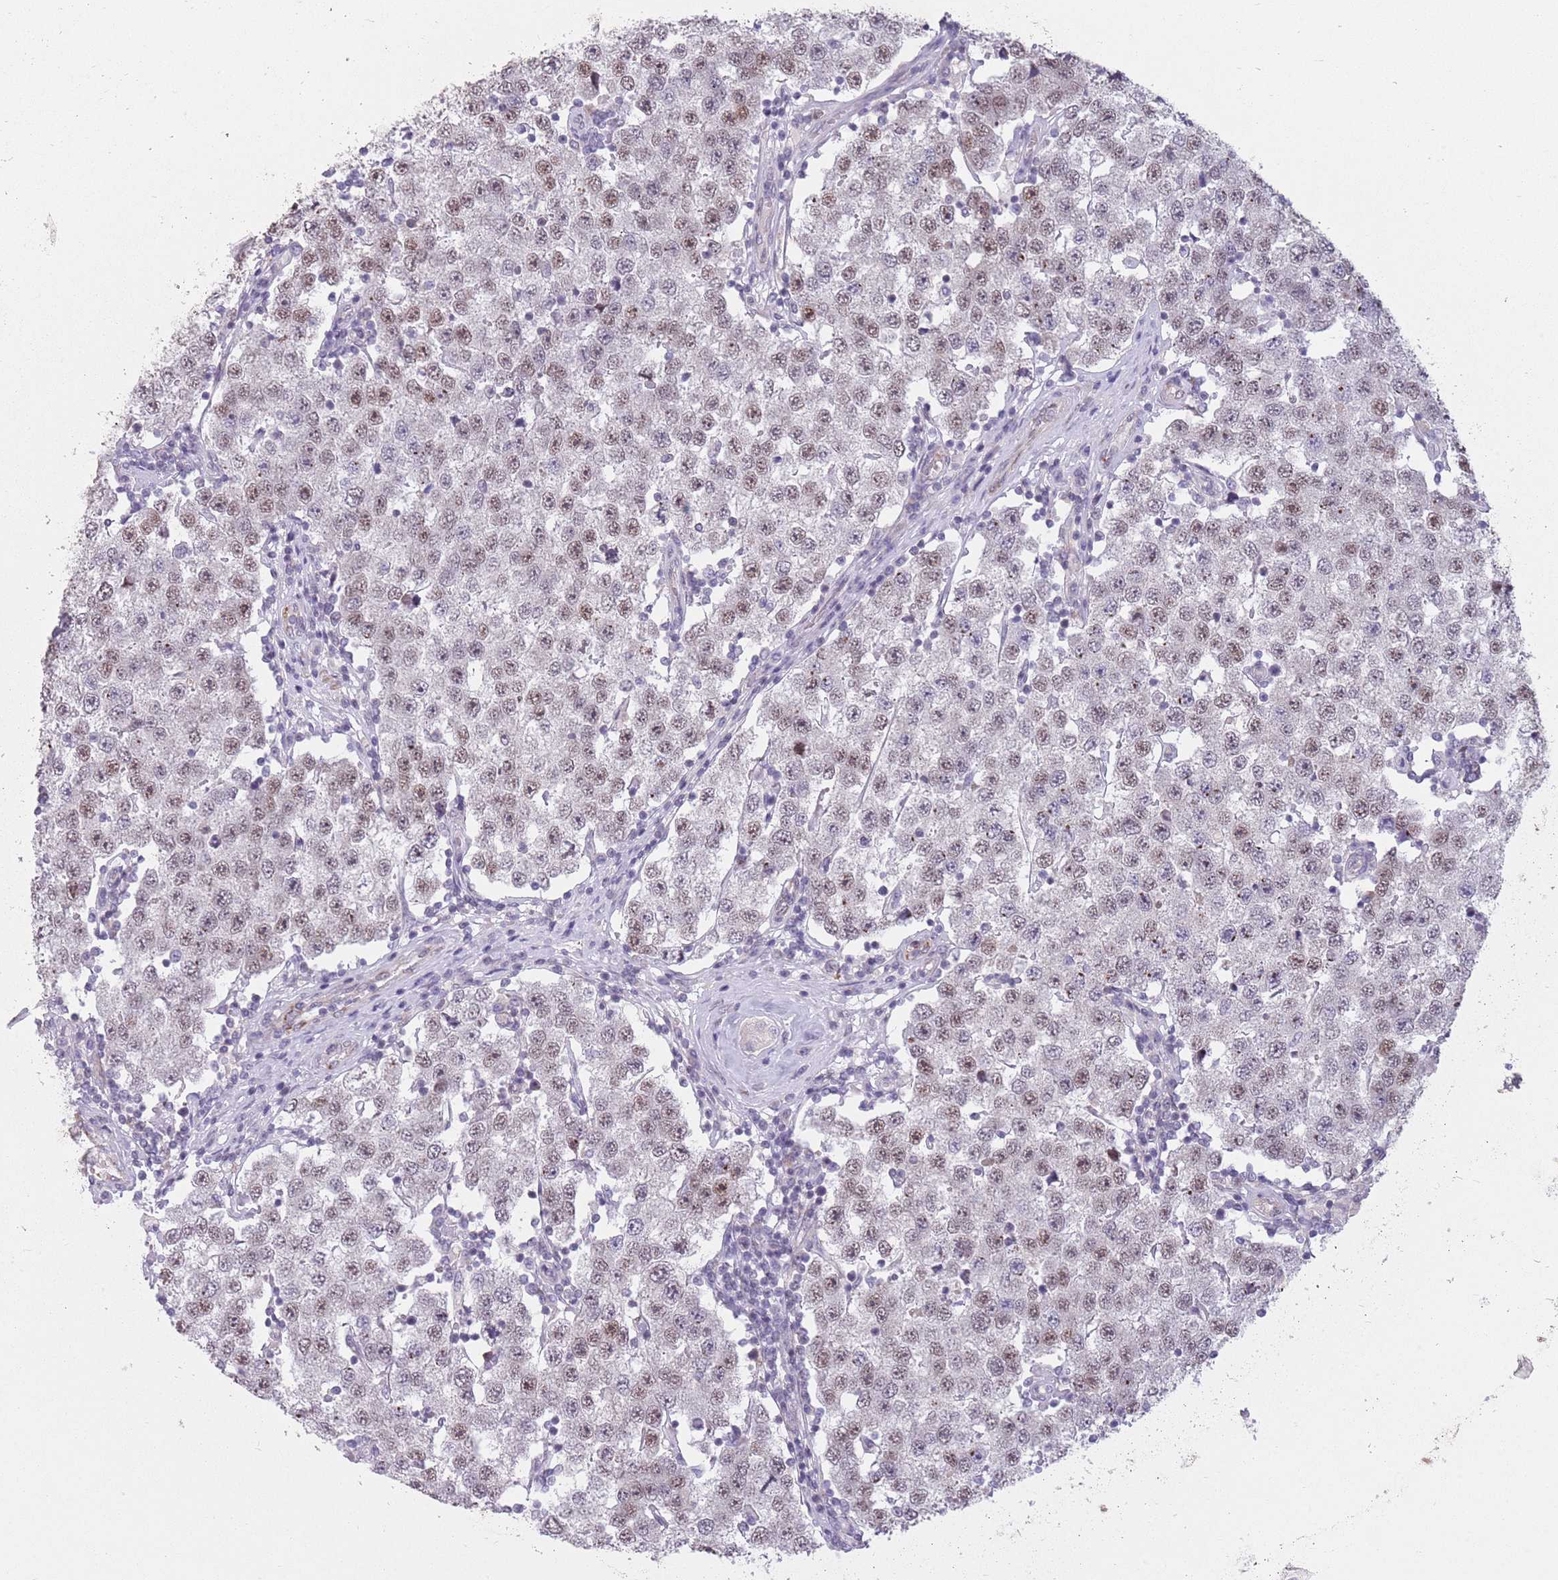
{"staining": {"intensity": "moderate", "quantity": "25%-75%", "location": "nuclear"}, "tissue": "testis cancer", "cell_type": "Tumor cells", "image_type": "cancer", "snomed": [{"axis": "morphology", "description": "Seminoma, NOS"}, {"axis": "topography", "description": "Testis"}], "caption": "Immunohistochemical staining of seminoma (testis) demonstrates medium levels of moderate nuclear positivity in about 25%-75% of tumor cells.", "gene": "ZNF574", "patient": {"sex": "male", "age": 34}}